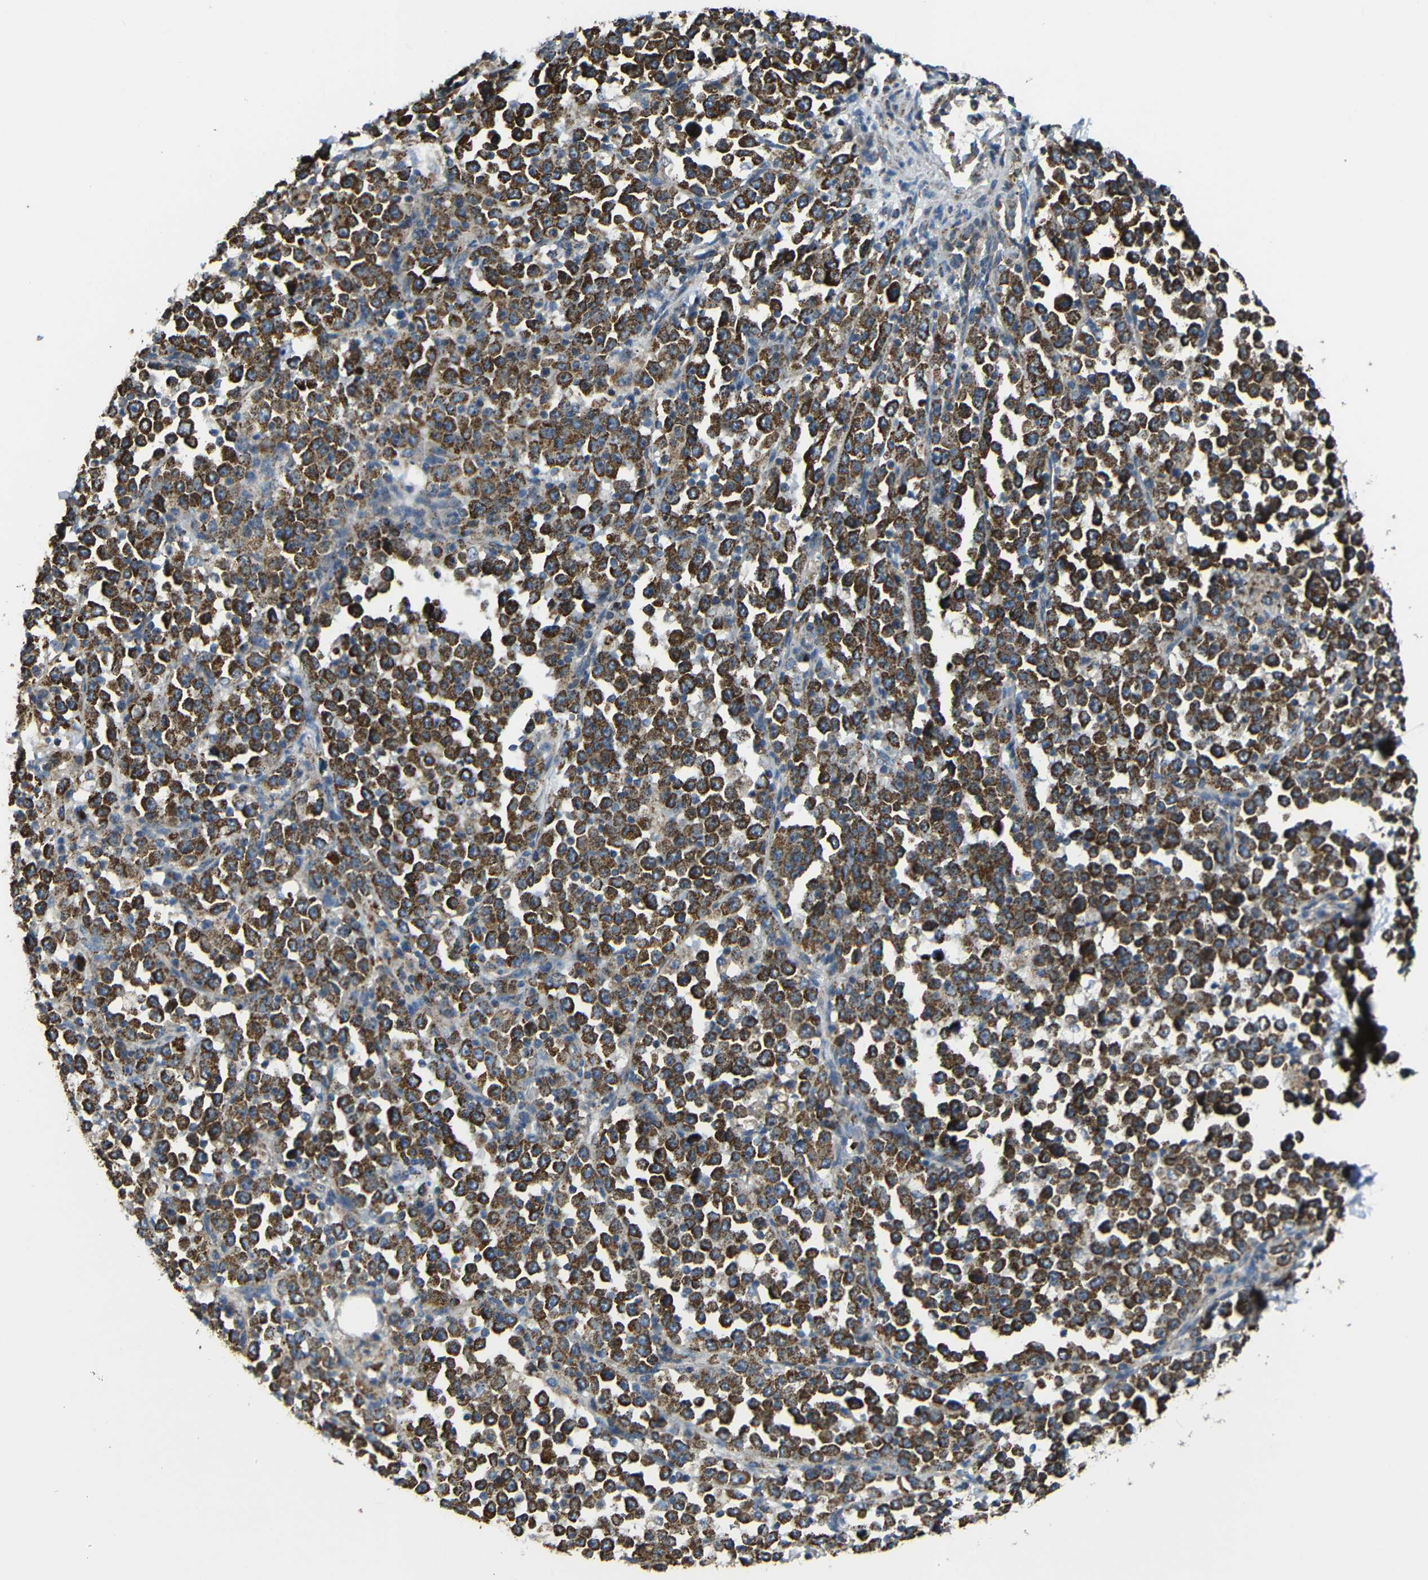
{"staining": {"intensity": "strong", "quantity": ">75%", "location": "cytoplasmic/membranous"}, "tissue": "stomach cancer", "cell_type": "Tumor cells", "image_type": "cancer", "snomed": [{"axis": "morphology", "description": "Normal tissue, NOS"}, {"axis": "morphology", "description": "Adenocarcinoma, NOS"}, {"axis": "topography", "description": "Stomach, upper"}, {"axis": "topography", "description": "Stomach"}], "caption": "The image demonstrates staining of stomach adenocarcinoma, revealing strong cytoplasmic/membranous protein positivity (brown color) within tumor cells.", "gene": "NR3C2", "patient": {"sex": "male", "age": 59}}